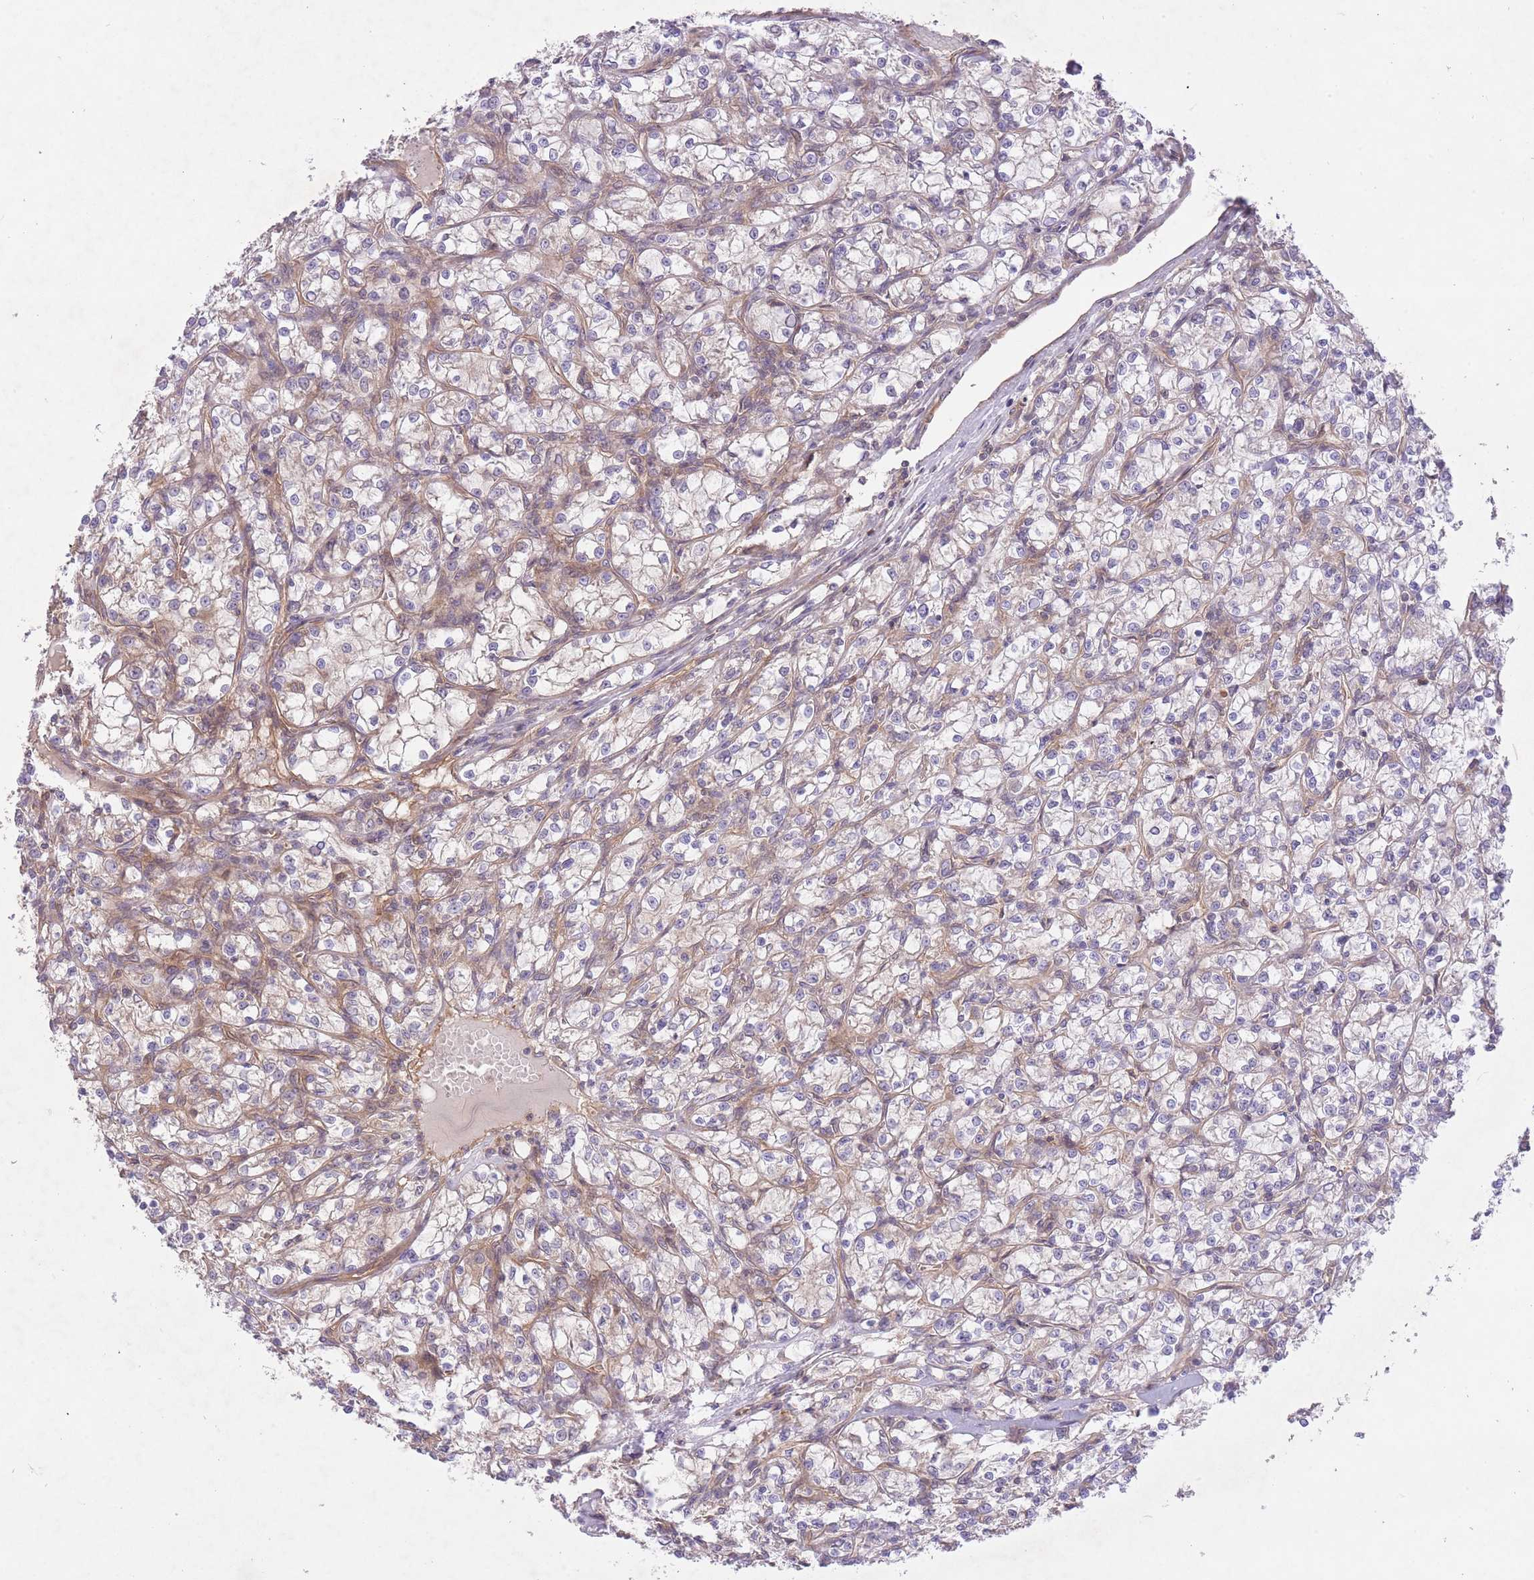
{"staining": {"intensity": "negative", "quantity": "none", "location": "none"}, "tissue": "renal cancer", "cell_type": "Tumor cells", "image_type": "cancer", "snomed": [{"axis": "morphology", "description": "Adenocarcinoma, NOS"}, {"axis": "topography", "description": "Kidney"}], "caption": "High power microscopy image of an immunohistochemistry histopathology image of renal cancer (adenocarcinoma), revealing no significant positivity in tumor cells. (DAB immunohistochemistry (IHC), high magnification).", "gene": "PREP", "patient": {"sex": "female", "age": 59}}